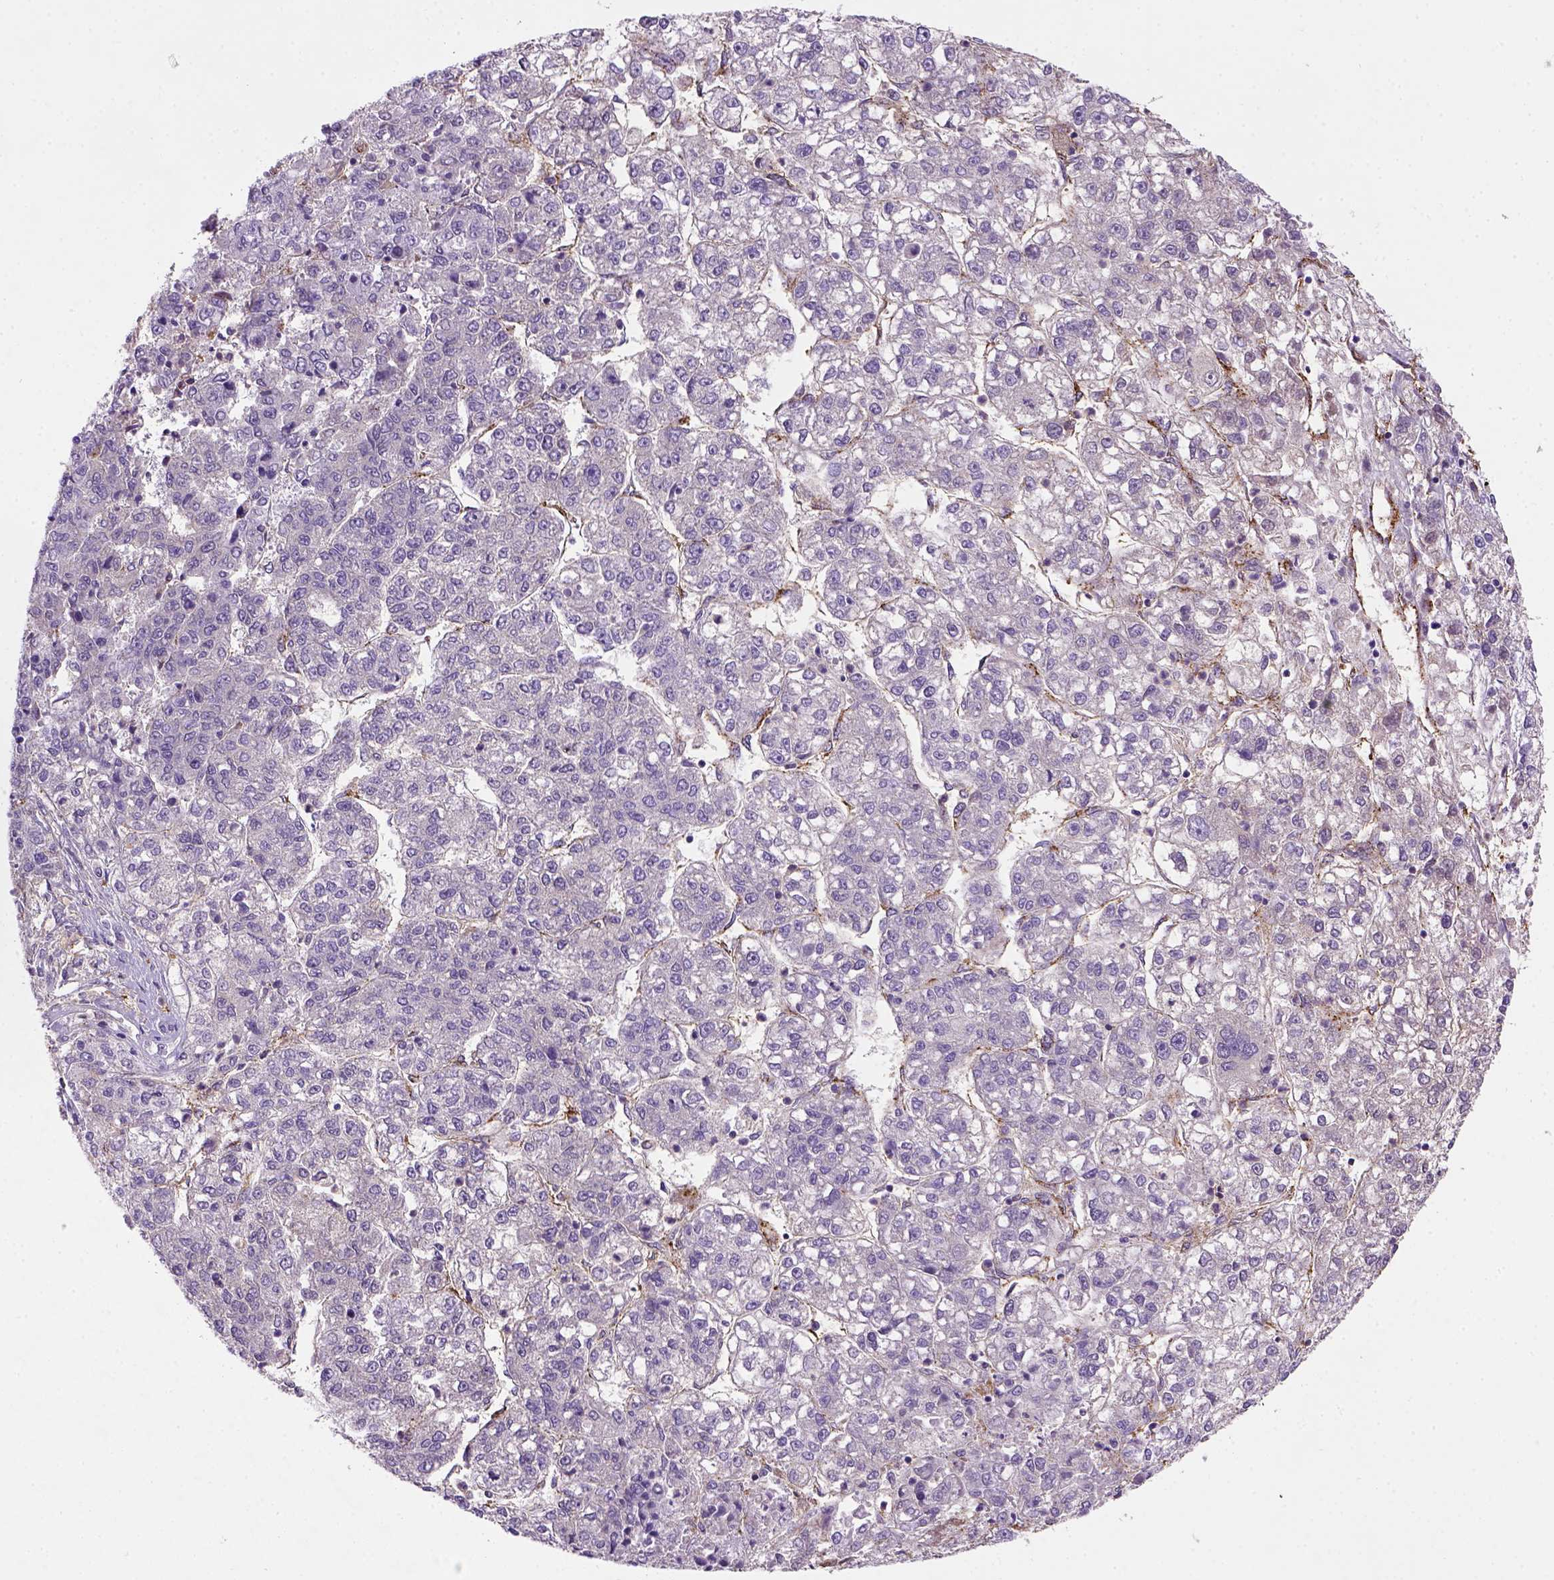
{"staining": {"intensity": "negative", "quantity": "none", "location": "none"}, "tissue": "liver cancer", "cell_type": "Tumor cells", "image_type": "cancer", "snomed": [{"axis": "morphology", "description": "Carcinoma, Hepatocellular, NOS"}, {"axis": "topography", "description": "Liver"}], "caption": "IHC photomicrograph of neoplastic tissue: human hepatocellular carcinoma (liver) stained with DAB (3,3'-diaminobenzidine) shows no significant protein staining in tumor cells. (DAB (3,3'-diaminobenzidine) IHC with hematoxylin counter stain).", "gene": "VWF", "patient": {"sex": "male", "age": 56}}